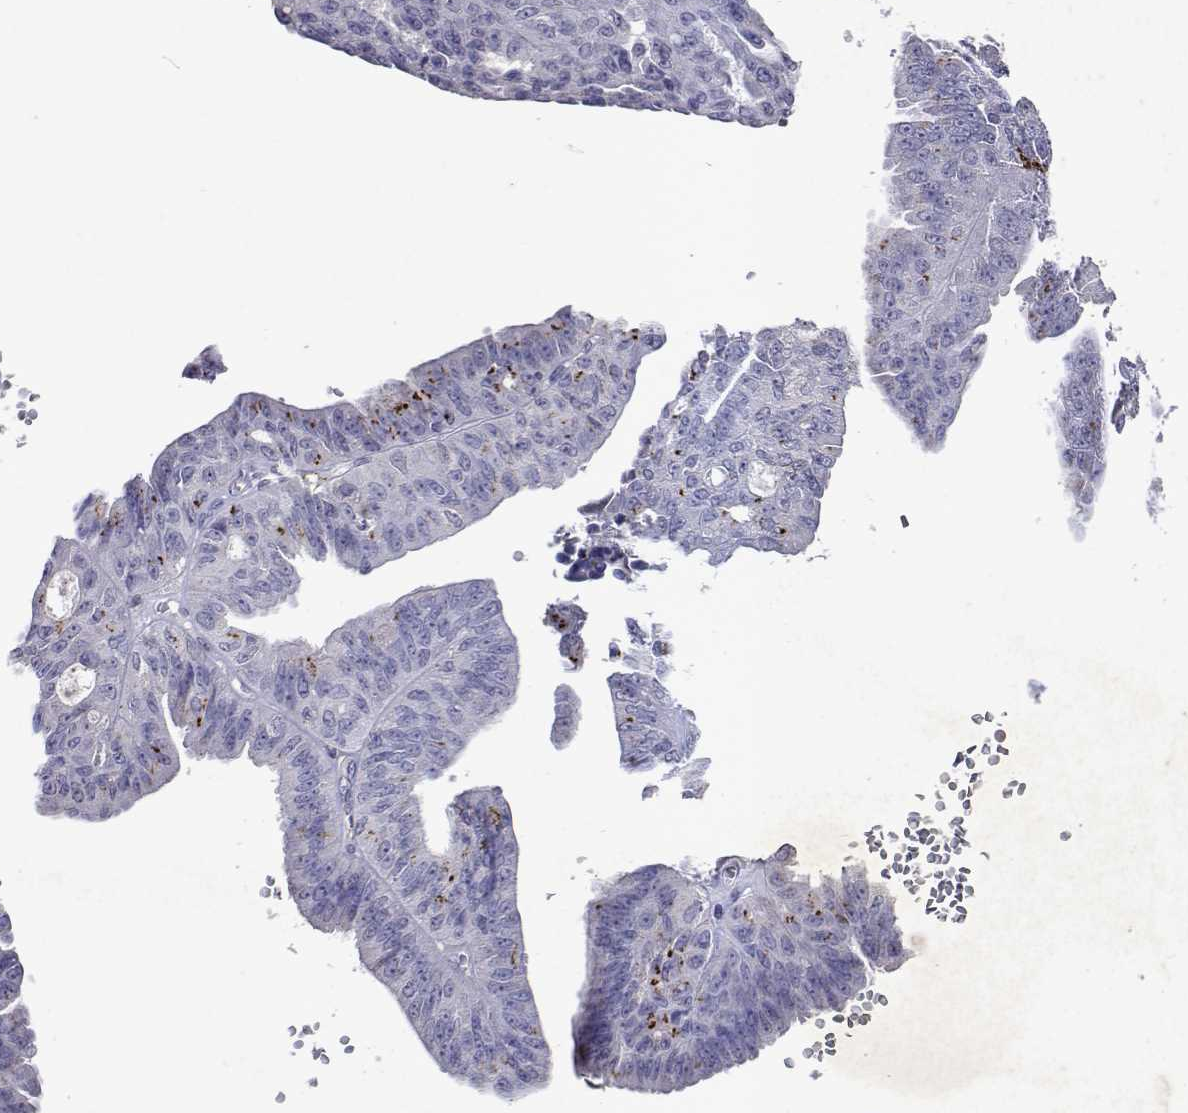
{"staining": {"intensity": "weak", "quantity": "<25%", "location": "cytoplasmic/membranous"}, "tissue": "ovarian cancer", "cell_type": "Tumor cells", "image_type": "cancer", "snomed": [{"axis": "morphology", "description": "Cystadenocarcinoma, serous, NOS"}, {"axis": "topography", "description": "Ovary"}], "caption": "Tumor cells show no significant staining in ovarian cancer (serous cystadenocarcinoma).", "gene": "DUSP28", "patient": {"sex": "female", "age": 71}}